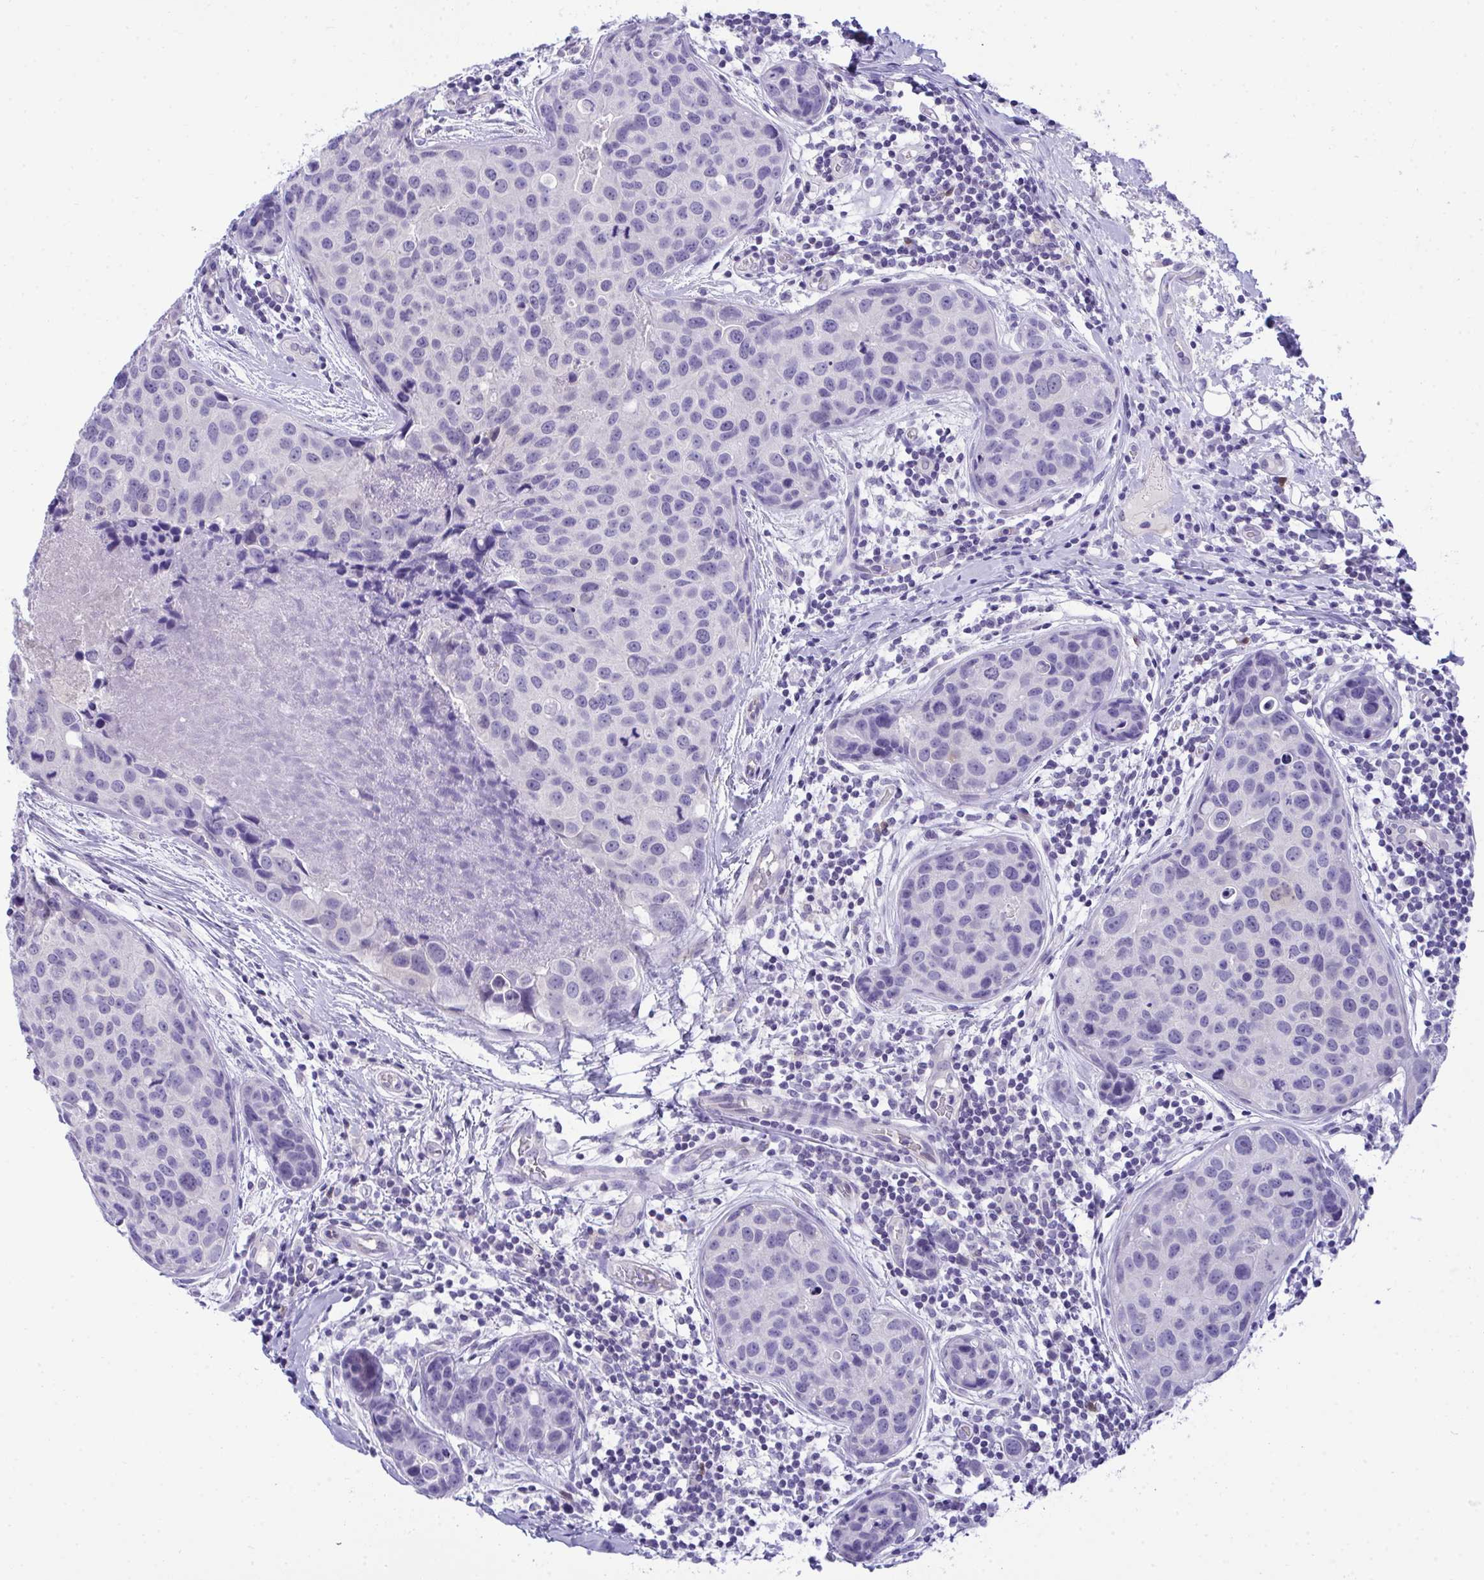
{"staining": {"intensity": "negative", "quantity": "none", "location": "none"}, "tissue": "breast cancer", "cell_type": "Tumor cells", "image_type": "cancer", "snomed": [{"axis": "morphology", "description": "Duct carcinoma"}, {"axis": "topography", "description": "Breast"}], "caption": "A photomicrograph of breast cancer (infiltrating ductal carcinoma) stained for a protein demonstrates no brown staining in tumor cells.", "gene": "PGM2L1", "patient": {"sex": "female", "age": 24}}